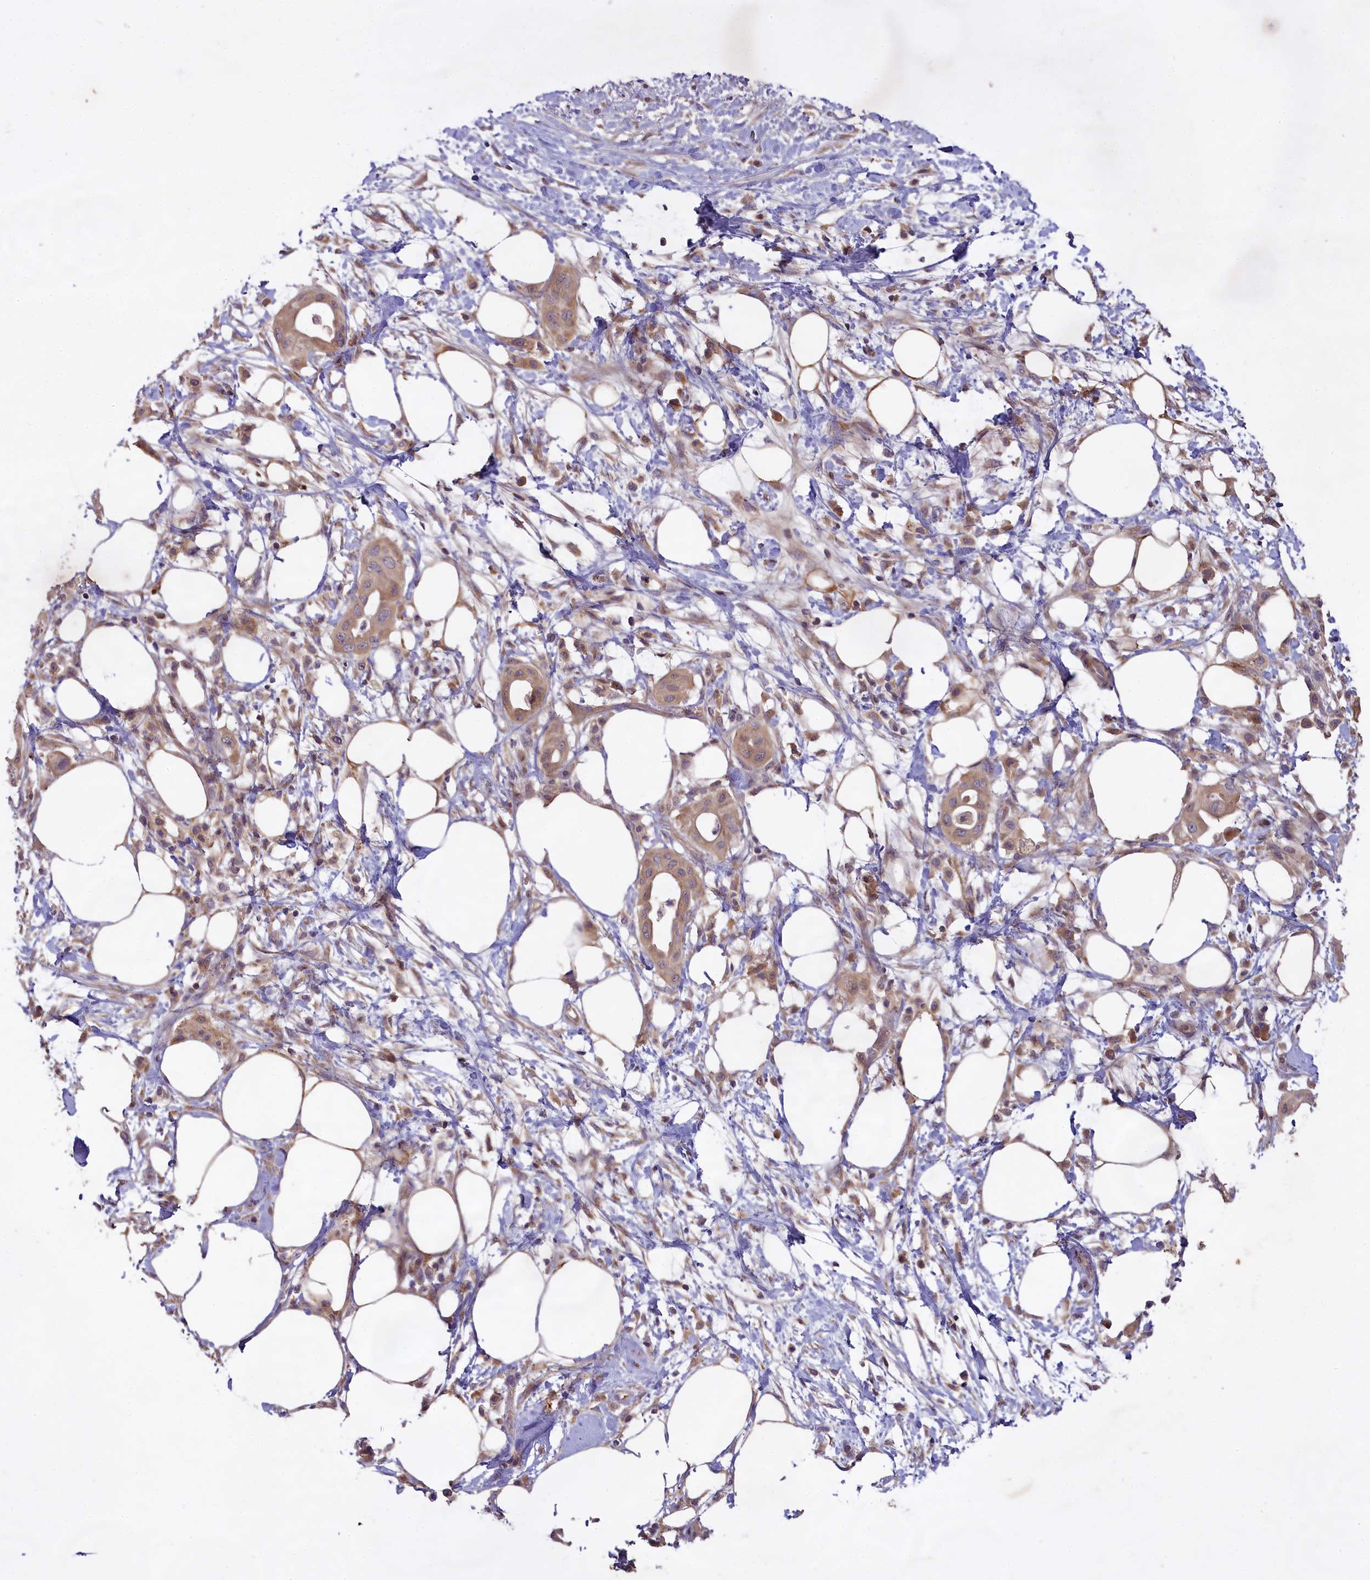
{"staining": {"intensity": "weak", "quantity": ">75%", "location": "cytoplasmic/membranous"}, "tissue": "pancreatic cancer", "cell_type": "Tumor cells", "image_type": "cancer", "snomed": [{"axis": "morphology", "description": "Adenocarcinoma, NOS"}, {"axis": "topography", "description": "Pancreas"}], "caption": "Weak cytoplasmic/membranous positivity for a protein is identified in approximately >75% of tumor cells of adenocarcinoma (pancreatic) using IHC.", "gene": "MEMO1", "patient": {"sex": "male", "age": 68}}